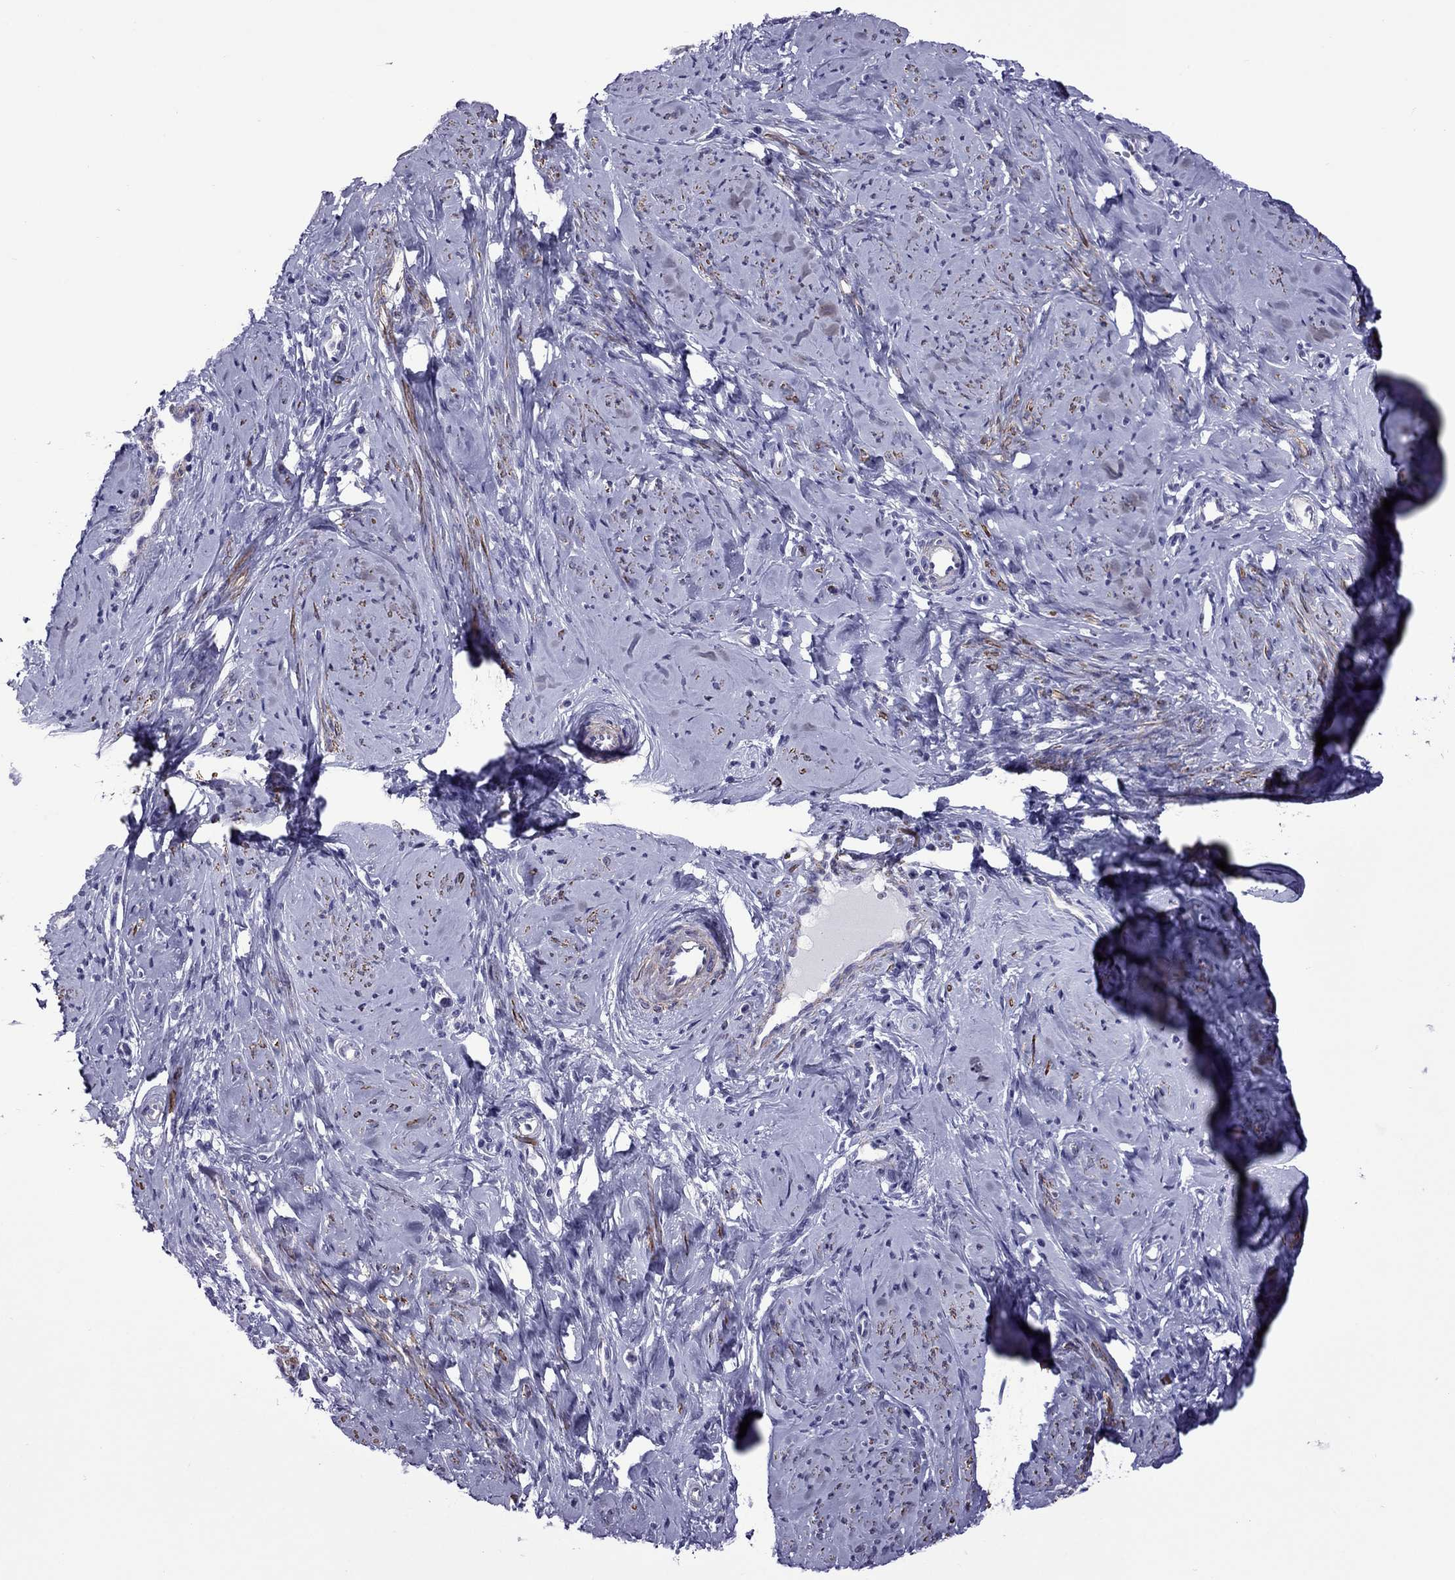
{"staining": {"intensity": "strong", "quantity": "25%-75%", "location": "cytoplasmic/membranous"}, "tissue": "smooth muscle", "cell_type": "Smooth muscle cells", "image_type": "normal", "snomed": [{"axis": "morphology", "description": "Normal tissue, NOS"}, {"axis": "topography", "description": "Smooth muscle"}], "caption": "Immunohistochemical staining of unremarkable human smooth muscle demonstrates strong cytoplasmic/membranous protein positivity in approximately 25%-75% of smooth muscle cells. (brown staining indicates protein expression, while blue staining denotes nuclei).", "gene": "CHRNA5", "patient": {"sex": "female", "age": 48}}